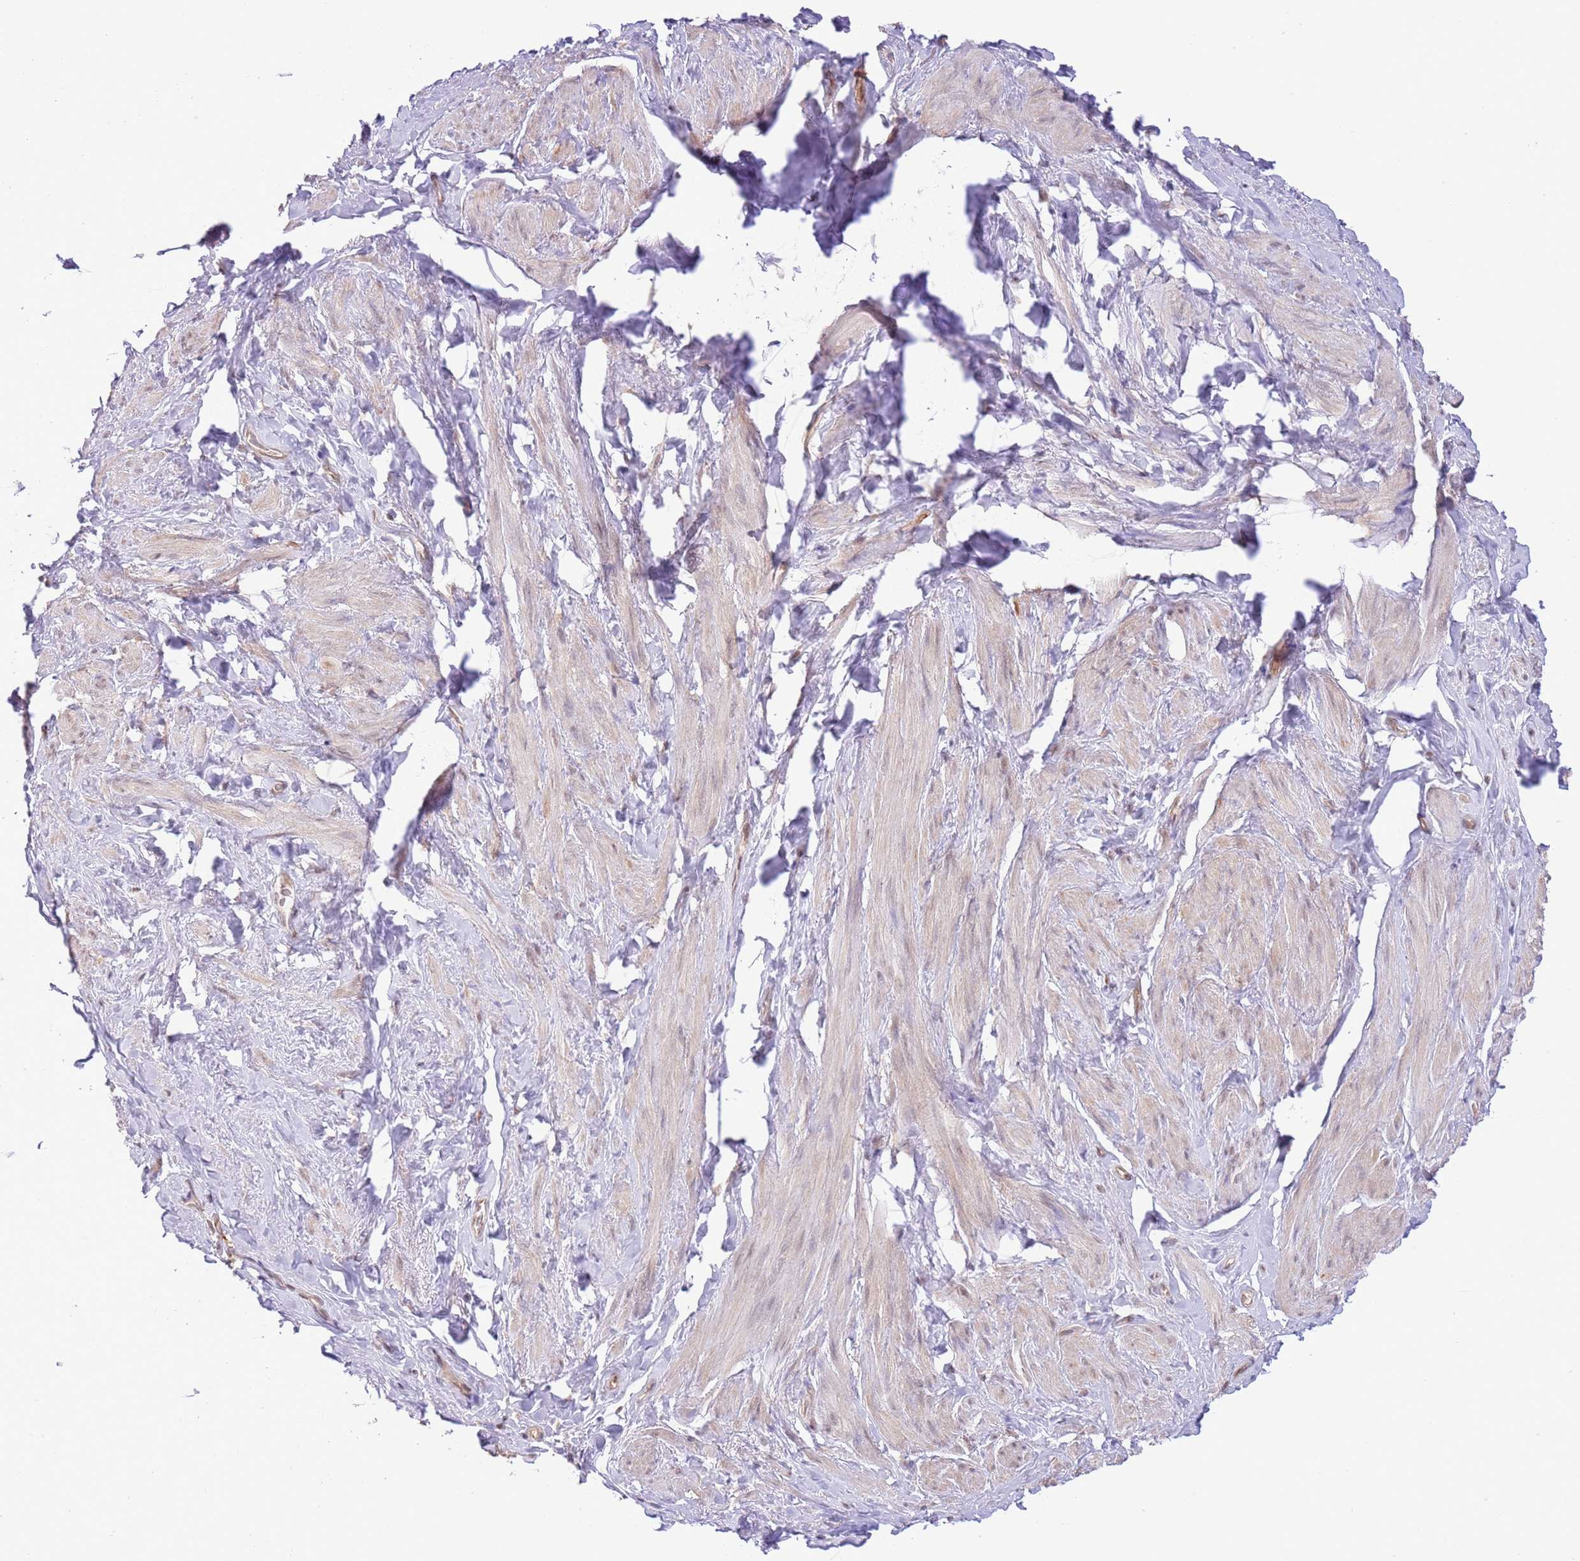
{"staining": {"intensity": "weak", "quantity": "25%-75%", "location": "nuclear"}, "tissue": "smooth muscle", "cell_type": "Smooth muscle cells", "image_type": "normal", "snomed": [{"axis": "morphology", "description": "Normal tissue, NOS"}, {"axis": "topography", "description": "Smooth muscle"}, {"axis": "topography", "description": "Peripheral nerve tissue"}], "caption": "Approximately 25%-75% of smooth muscle cells in normal human smooth muscle demonstrate weak nuclear protein staining as visualized by brown immunohistochemical staining.", "gene": "AMIGO1", "patient": {"sex": "male", "age": 69}}